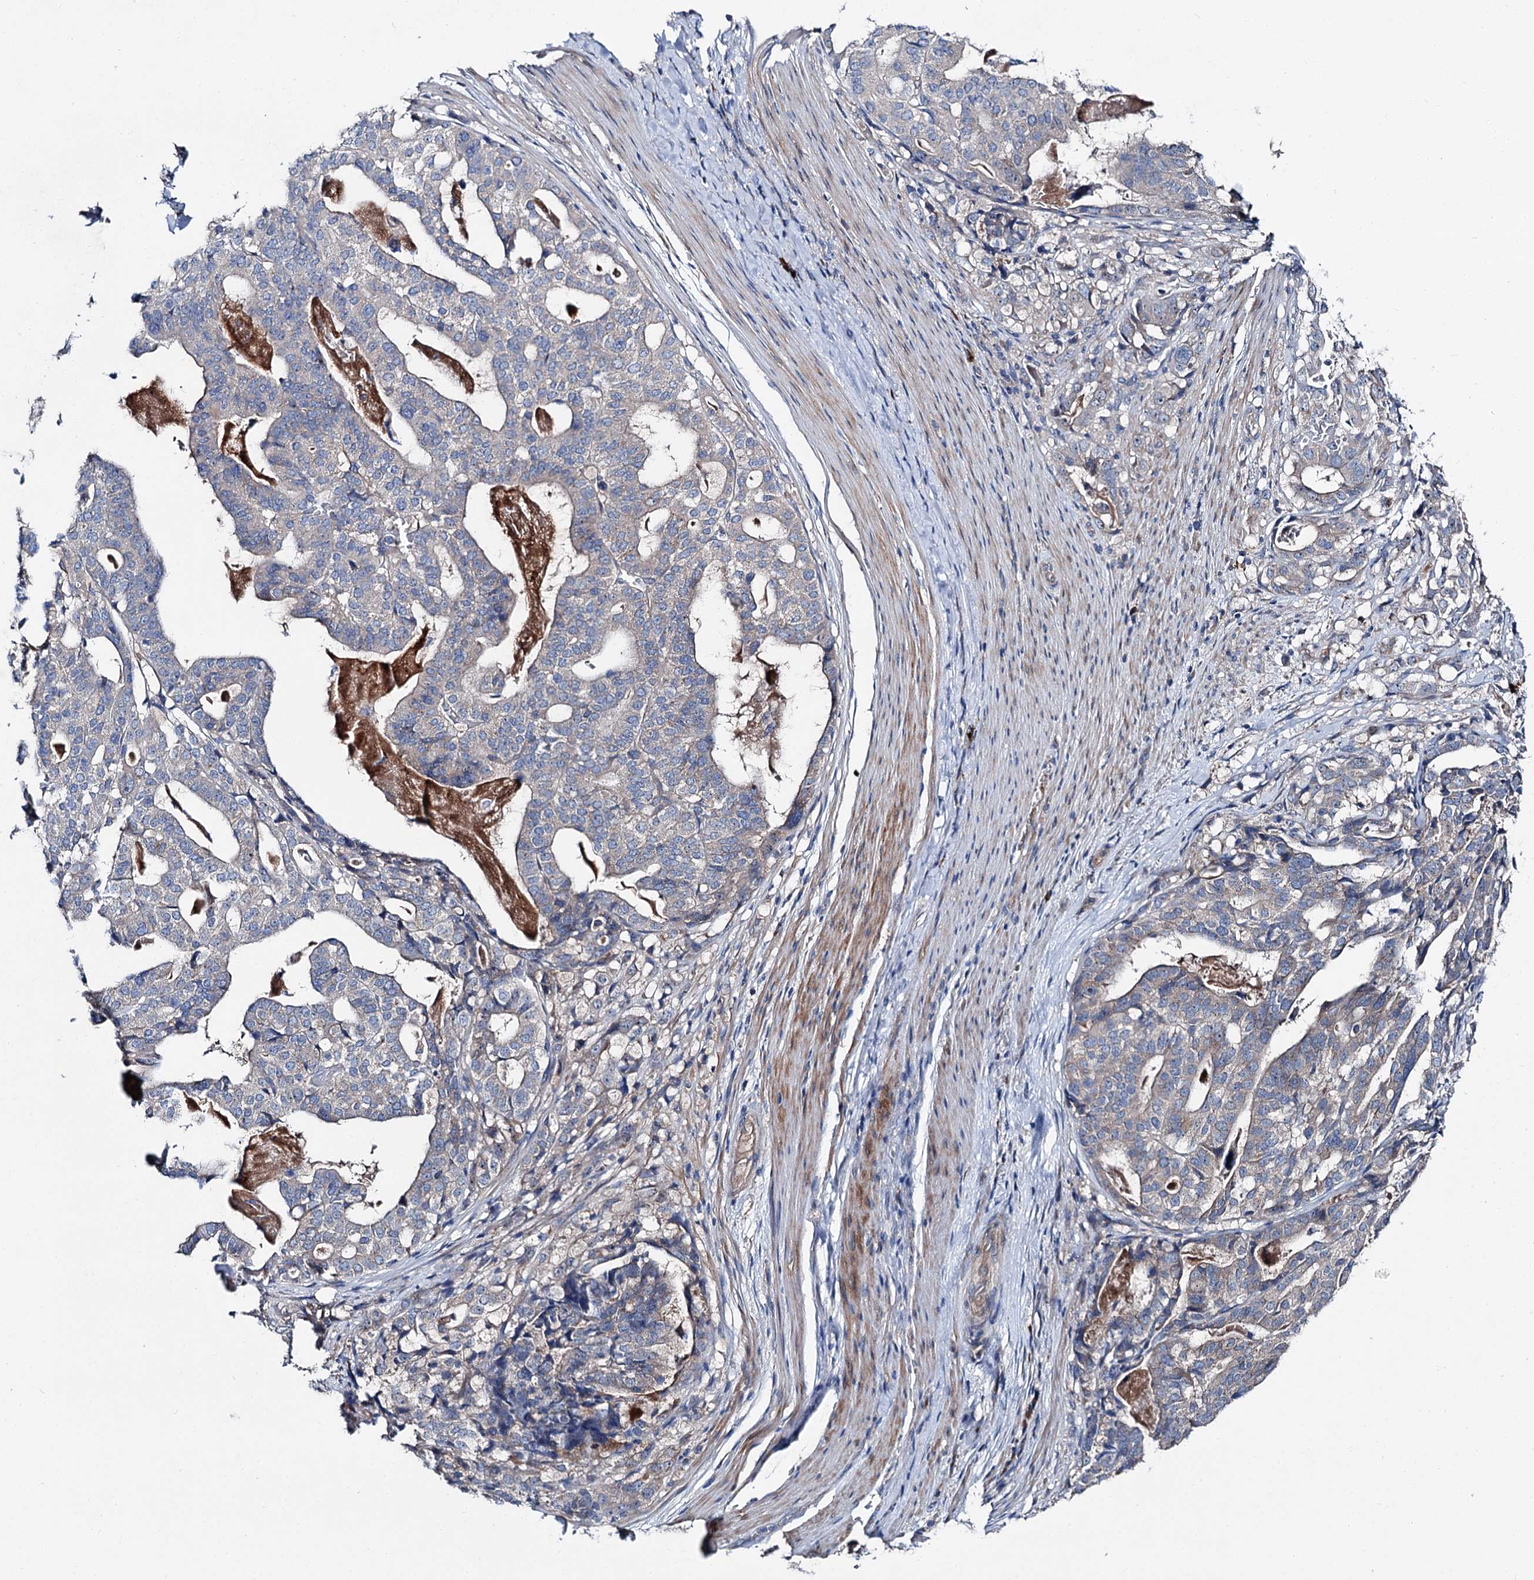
{"staining": {"intensity": "negative", "quantity": "none", "location": "none"}, "tissue": "stomach cancer", "cell_type": "Tumor cells", "image_type": "cancer", "snomed": [{"axis": "morphology", "description": "Adenocarcinoma, NOS"}, {"axis": "topography", "description": "Stomach"}], "caption": "Tumor cells show no significant protein positivity in stomach cancer. (DAB IHC, high magnification).", "gene": "SLC22A25", "patient": {"sex": "male", "age": 48}}